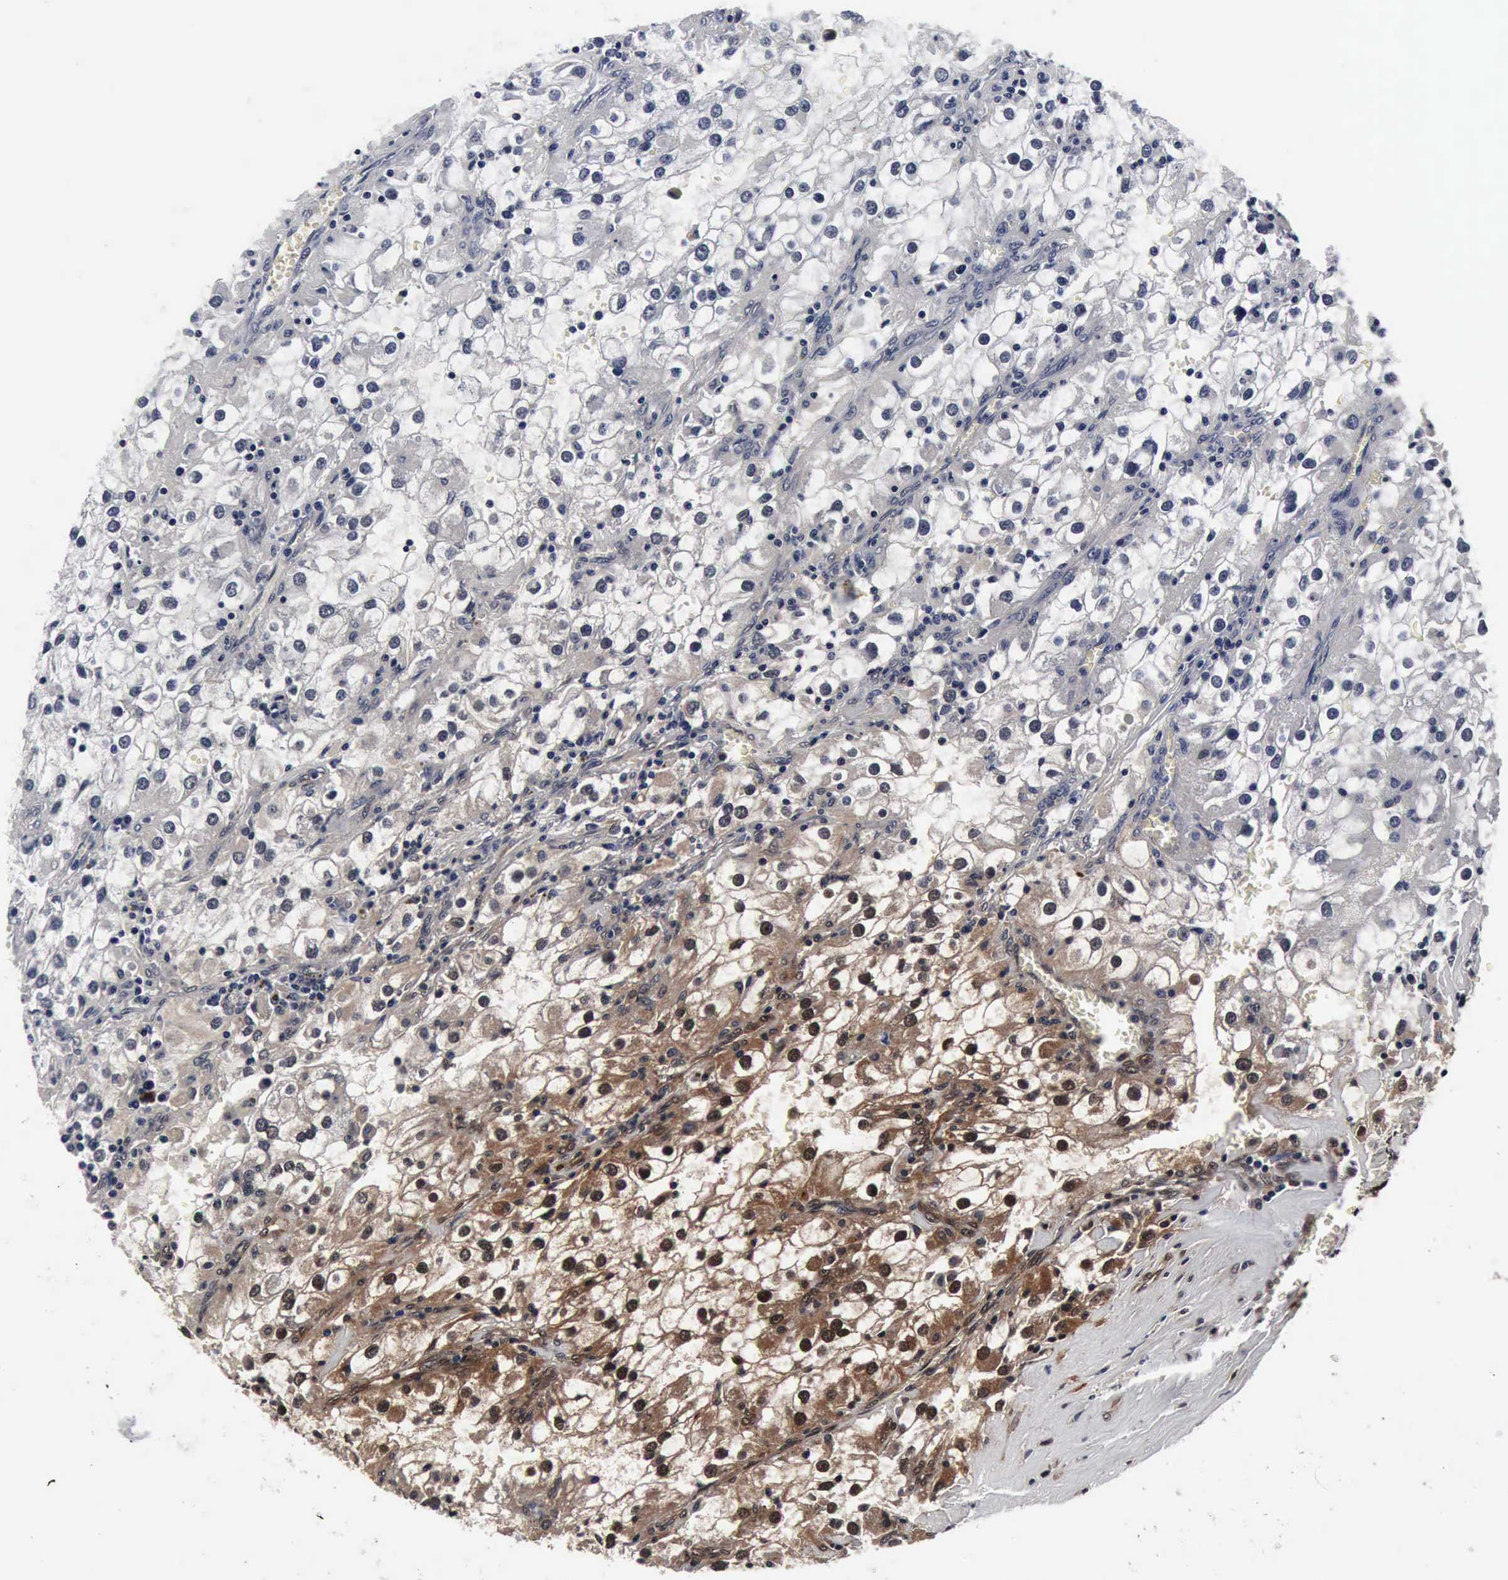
{"staining": {"intensity": "moderate", "quantity": "<25%", "location": "cytoplasmic/membranous,nuclear"}, "tissue": "renal cancer", "cell_type": "Tumor cells", "image_type": "cancer", "snomed": [{"axis": "morphology", "description": "Adenocarcinoma, NOS"}, {"axis": "topography", "description": "Kidney"}], "caption": "Renal adenocarcinoma was stained to show a protein in brown. There is low levels of moderate cytoplasmic/membranous and nuclear expression in about <25% of tumor cells.", "gene": "UBC", "patient": {"sex": "female", "age": 52}}